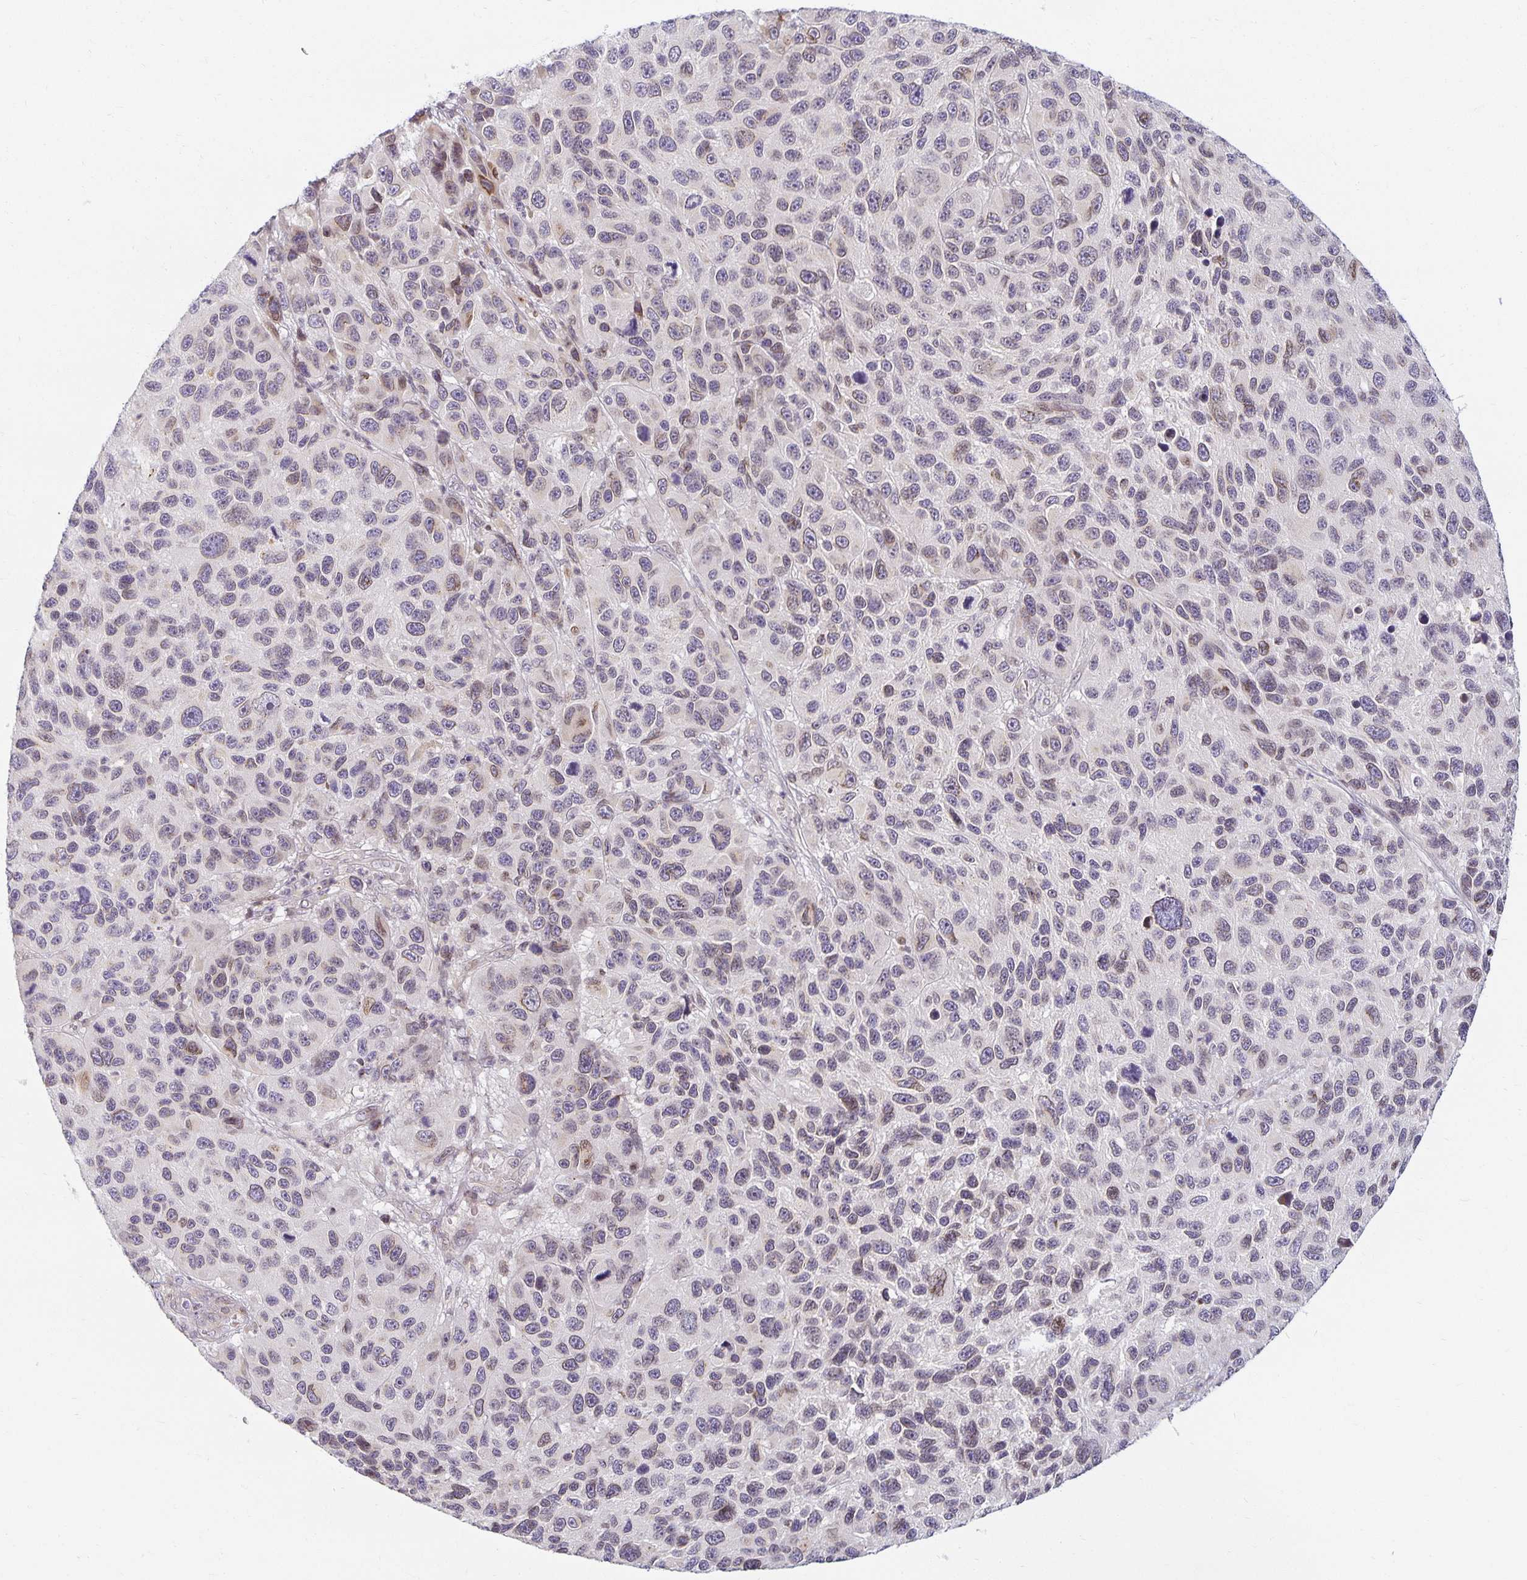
{"staining": {"intensity": "weak", "quantity": "<25%", "location": "nuclear"}, "tissue": "melanoma", "cell_type": "Tumor cells", "image_type": "cancer", "snomed": [{"axis": "morphology", "description": "Malignant melanoma, NOS"}, {"axis": "topography", "description": "Skin"}], "caption": "Immunohistochemistry photomicrograph of neoplastic tissue: malignant melanoma stained with DAB demonstrates no significant protein positivity in tumor cells. (DAB immunohistochemistry (IHC) with hematoxylin counter stain).", "gene": "EHF", "patient": {"sex": "male", "age": 53}}